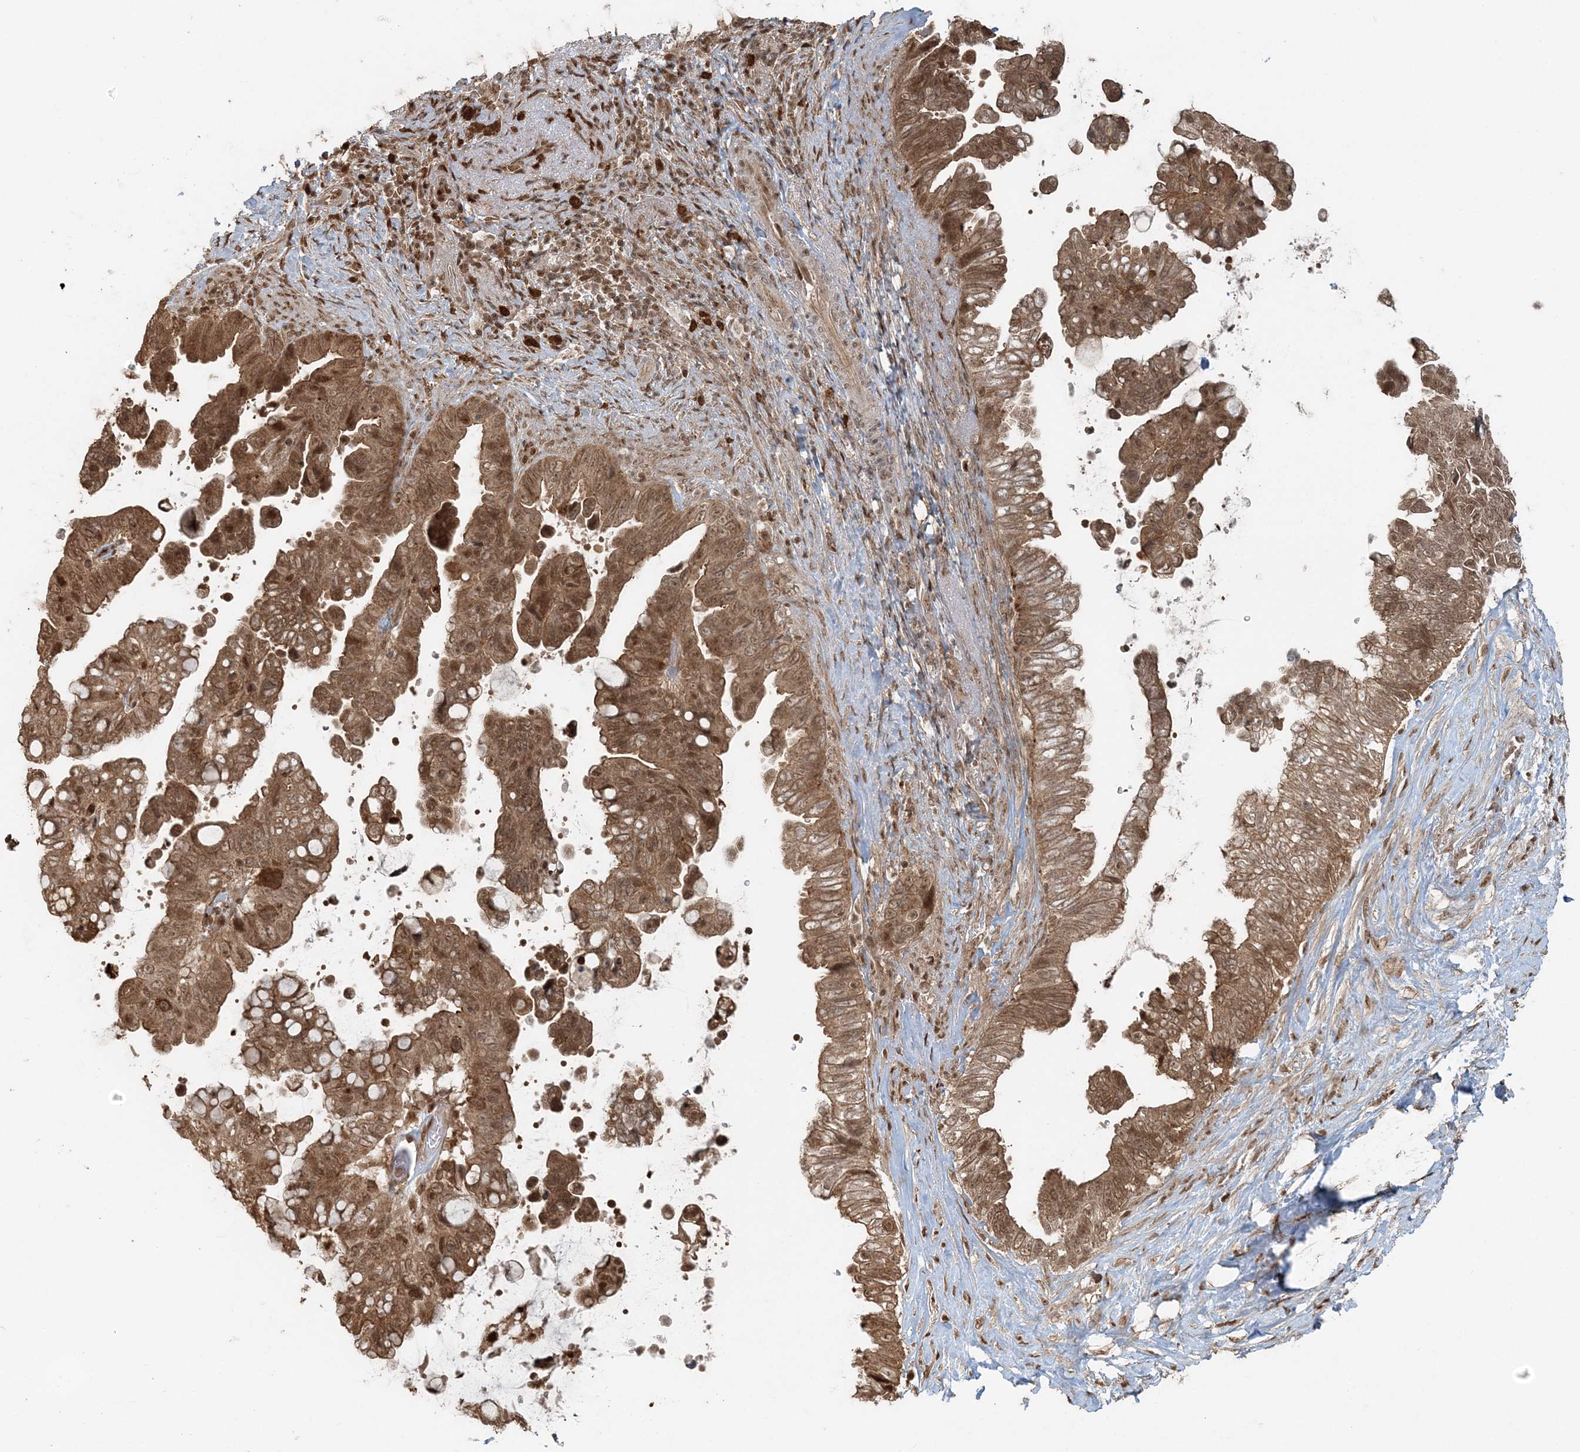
{"staining": {"intensity": "moderate", "quantity": ">75%", "location": "cytoplasmic/membranous,nuclear"}, "tissue": "pancreatic cancer", "cell_type": "Tumor cells", "image_type": "cancer", "snomed": [{"axis": "morphology", "description": "Adenocarcinoma, NOS"}, {"axis": "topography", "description": "Pancreas"}], "caption": "This image shows immunohistochemistry (IHC) staining of pancreatic cancer, with medium moderate cytoplasmic/membranous and nuclear positivity in approximately >75% of tumor cells.", "gene": "ARHGAP35", "patient": {"sex": "female", "age": 72}}